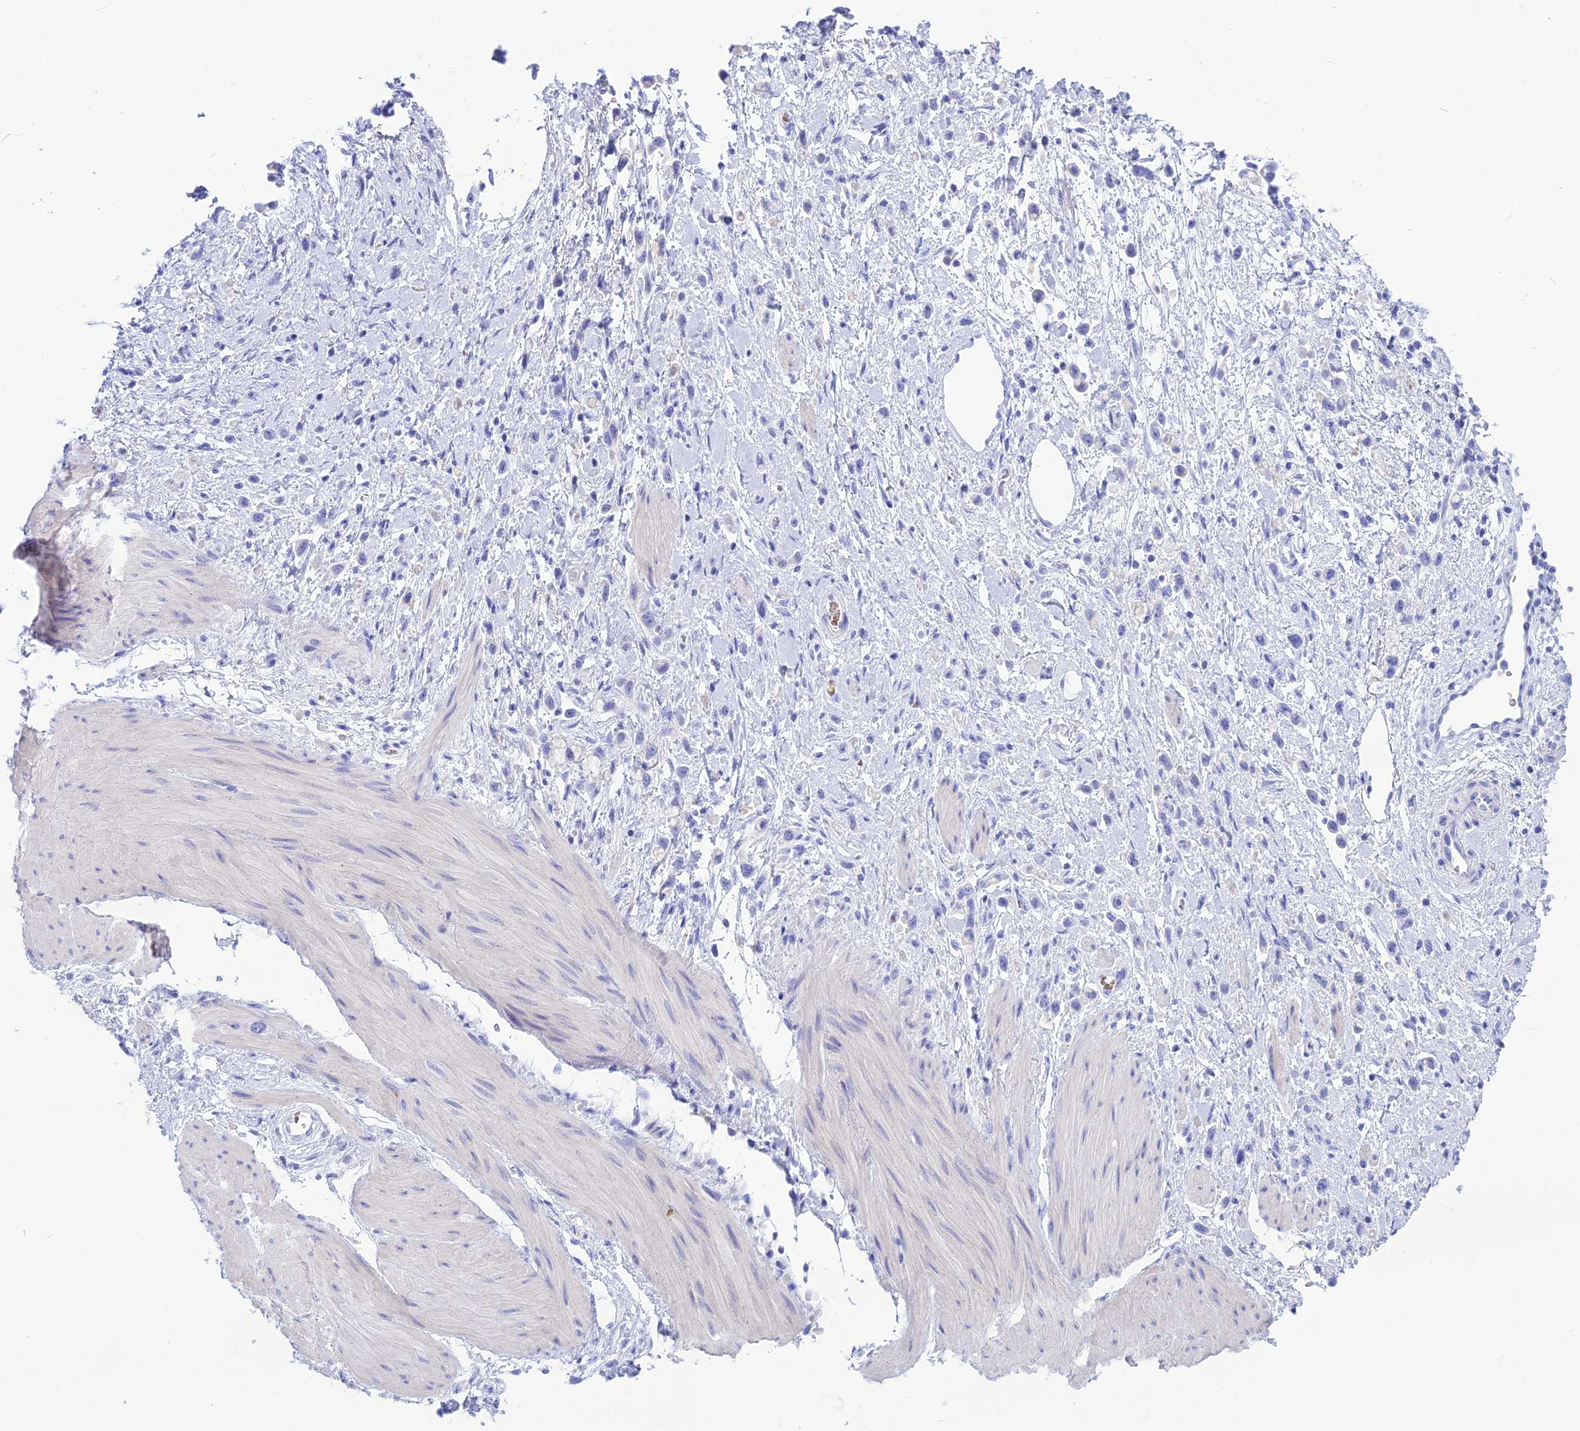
{"staining": {"intensity": "negative", "quantity": "none", "location": "none"}, "tissue": "stomach cancer", "cell_type": "Tumor cells", "image_type": "cancer", "snomed": [{"axis": "morphology", "description": "Adenocarcinoma, NOS"}, {"axis": "topography", "description": "Stomach"}], "caption": "Stomach adenocarcinoma was stained to show a protein in brown. There is no significant expression in tumor cells.", "gene": "GLYATL1", "patient": {"sex": "female", "age": 65}}